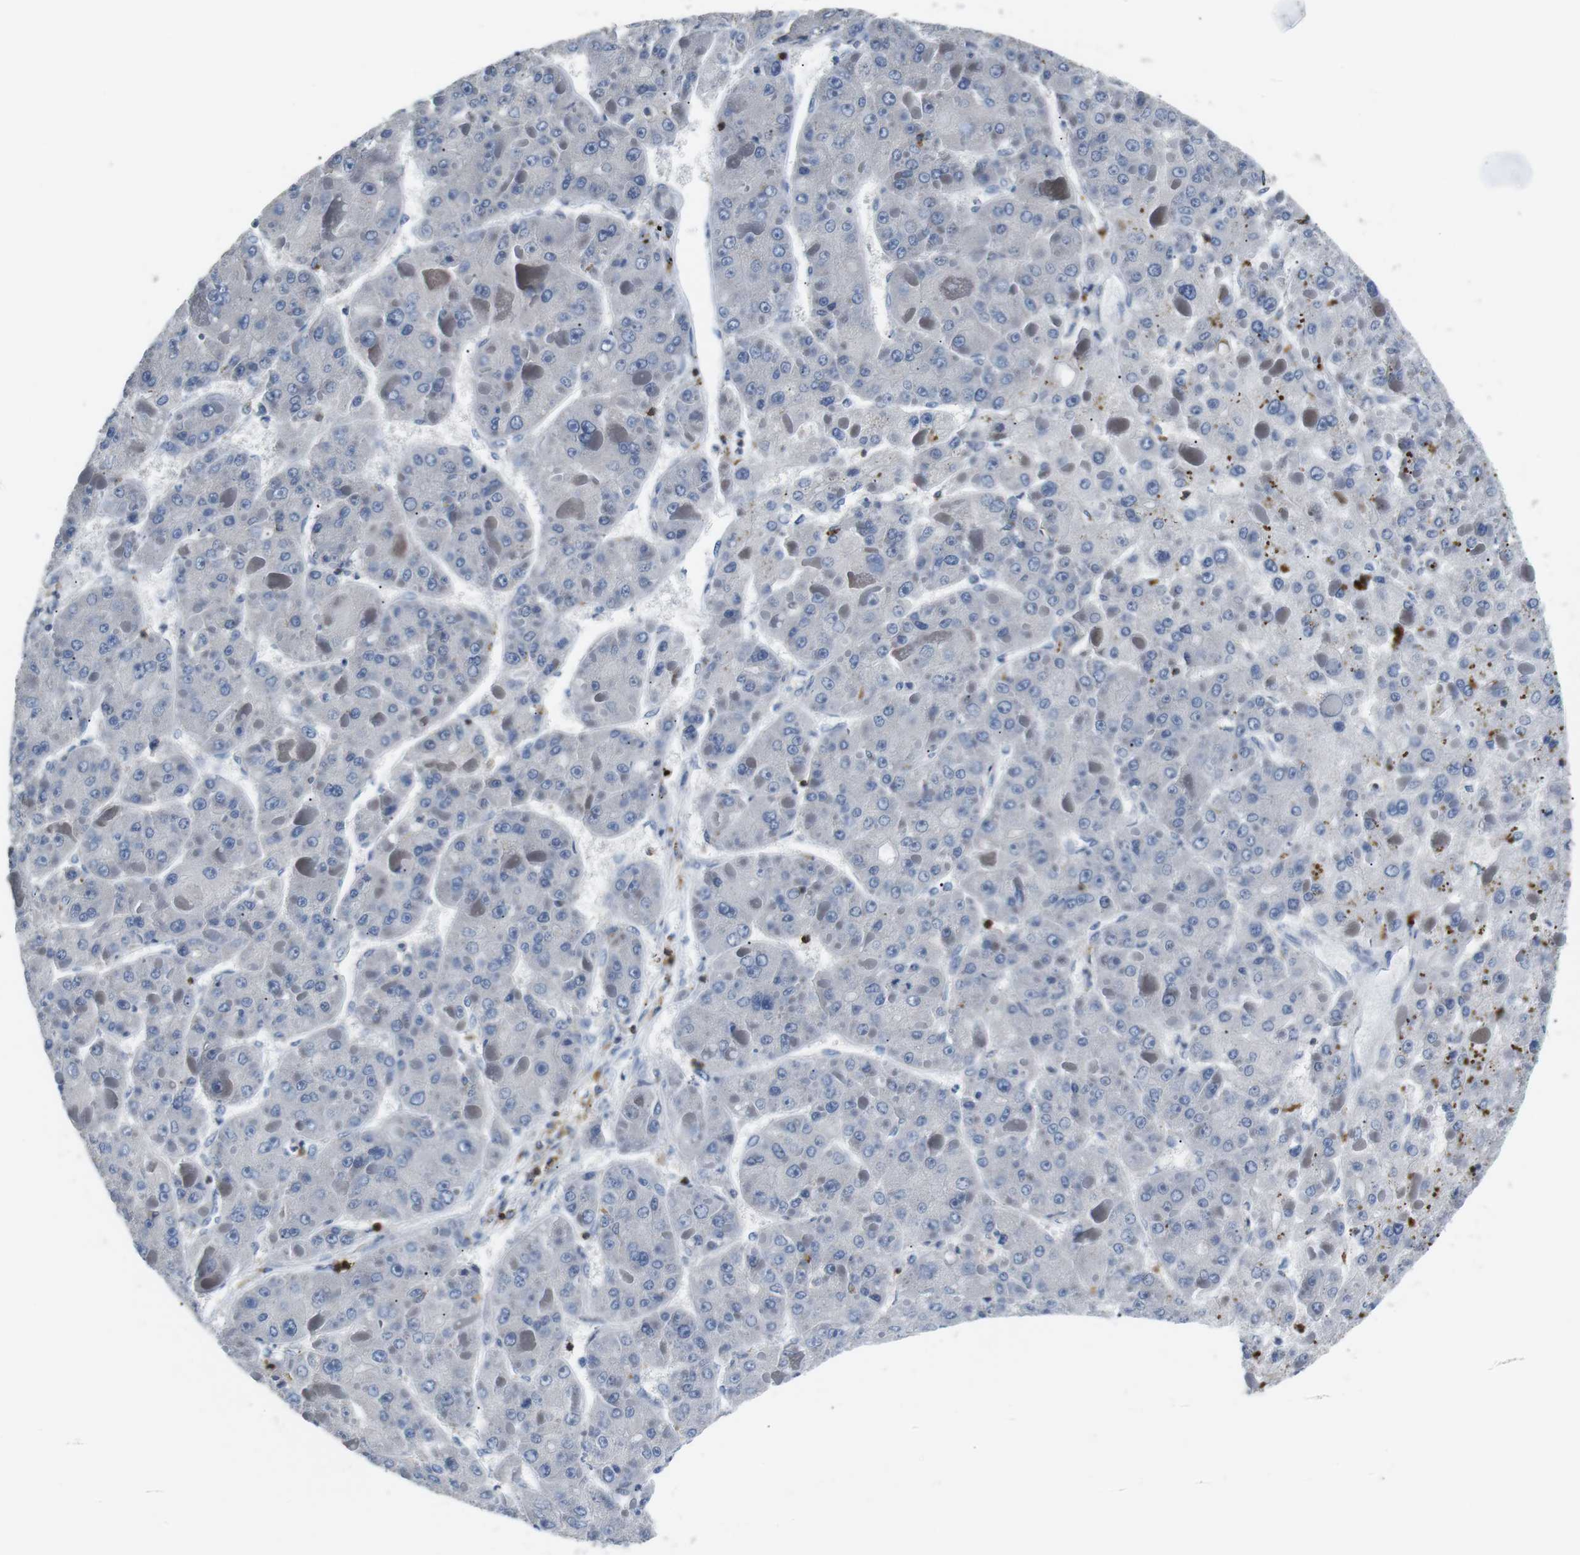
{"staining": {"intensity": "negative", "quantity": "none", "location": "none"}, "tissue": "liver cancer", "cell_type": "Tumor cells", "image_type": "cancer", "snomed": [{"axis": "morphology", "description": "Carcinoma, Hepatocellular, NOS"}, {"axis": "topography", "description": "Liver"}], "caption": "A high-resolution photomicrograph shows immunohistochemistry (IHC) staining of liver hepatocellular carcinoma, which displays no significant expression in tumor cells.", "gene": "CD6", "patient": {"sex": "female", "age": 73}}